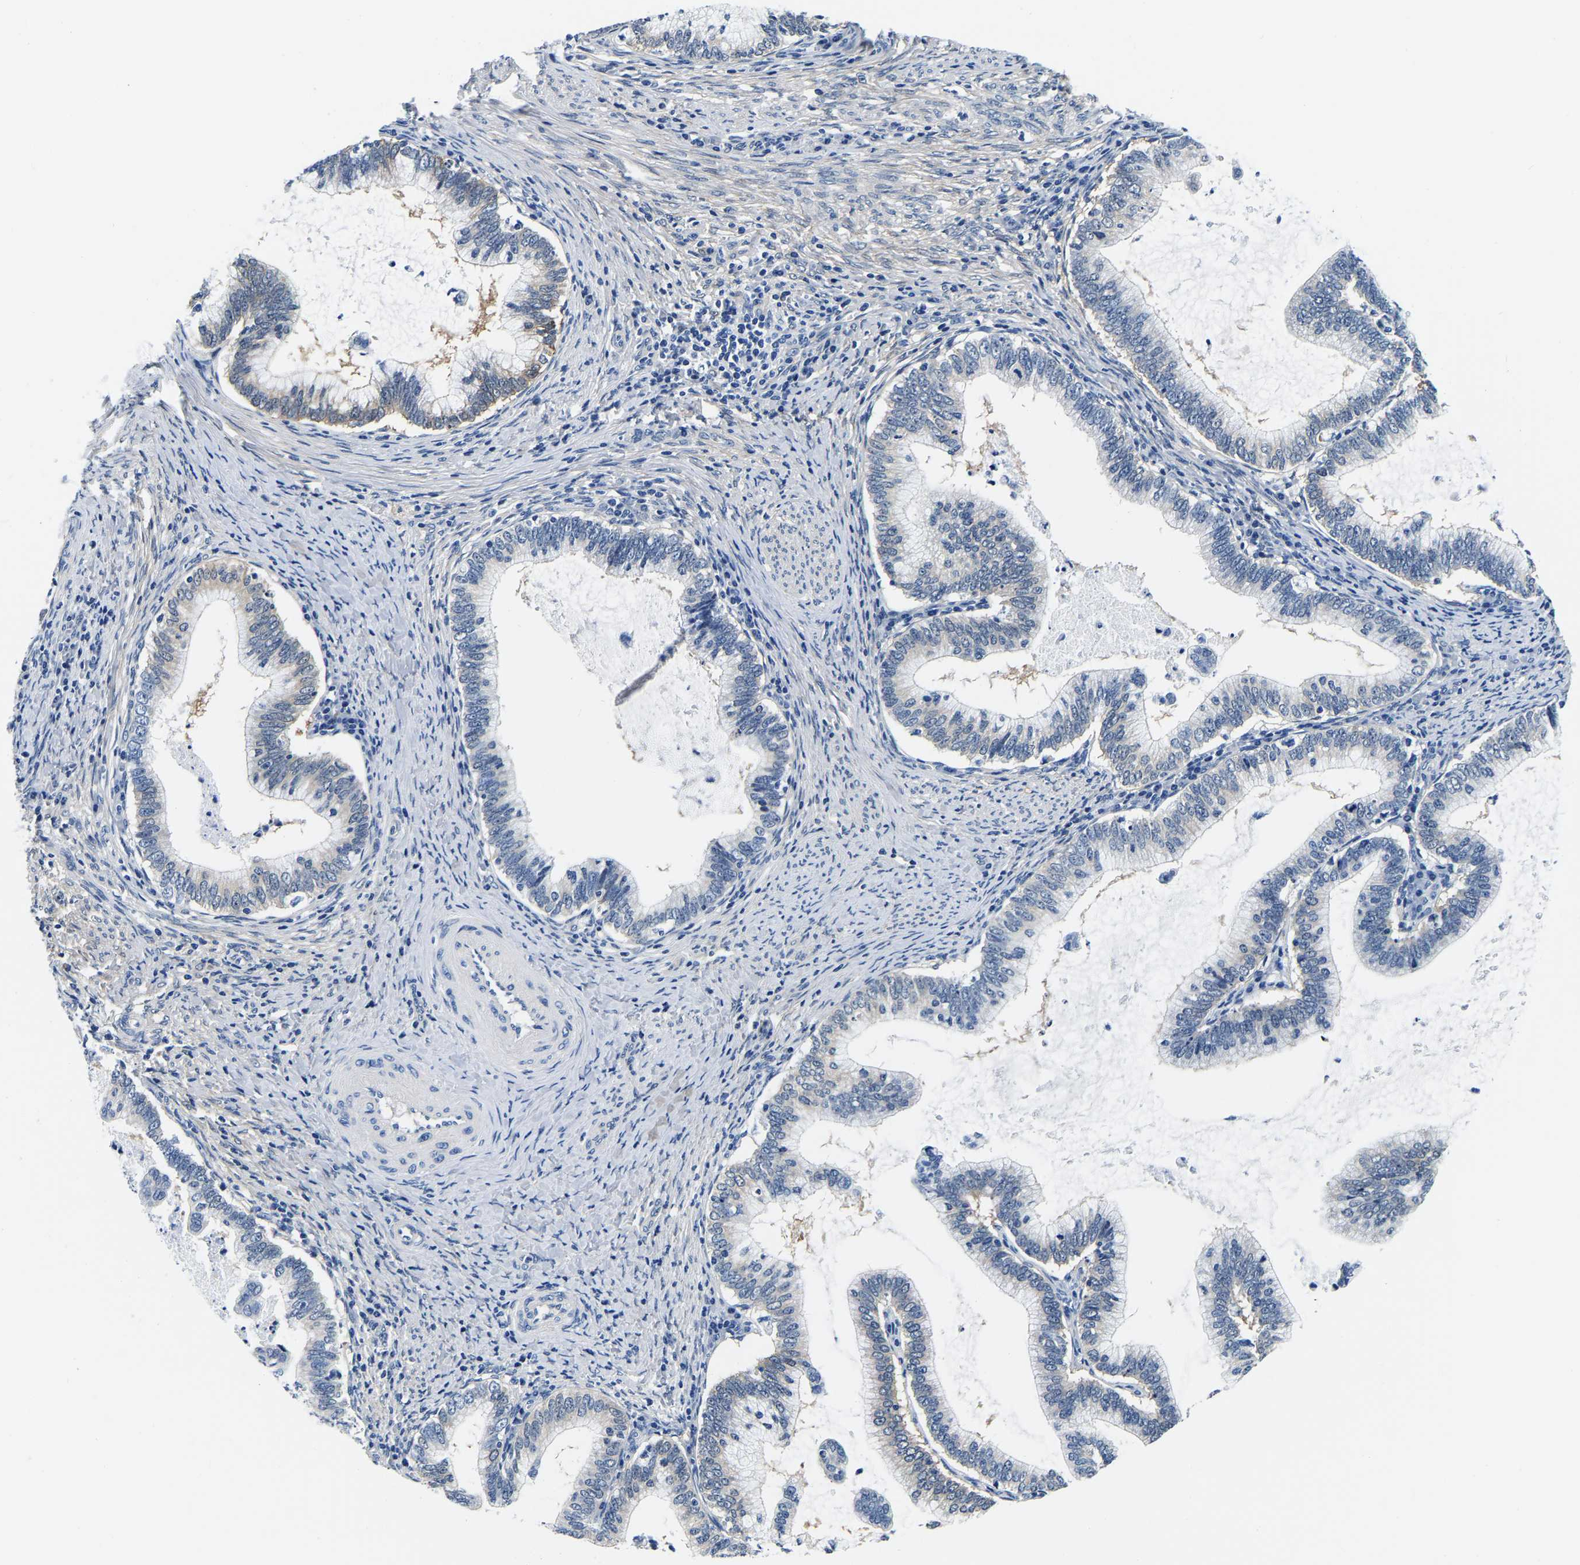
{"staining": {"intensity": "weak", "quantity": "<25%", "location": "cytoplasmic/membranous"}, "tissue": "cervical cancer", "cell_type": "Tumor cells", "image_type": "cancer", "snomed": [{"axis": "morphology", "description": "Adenocarcinoma, NOS"}, {"axis": "topography", "description": "Cervix"}], "caption": "Histopathology image shows no significant protein expression in tumor cells of cervical adenocarcinoma.", "gene": "ACO1", "patient": {"sex": "female", "age": 36}}